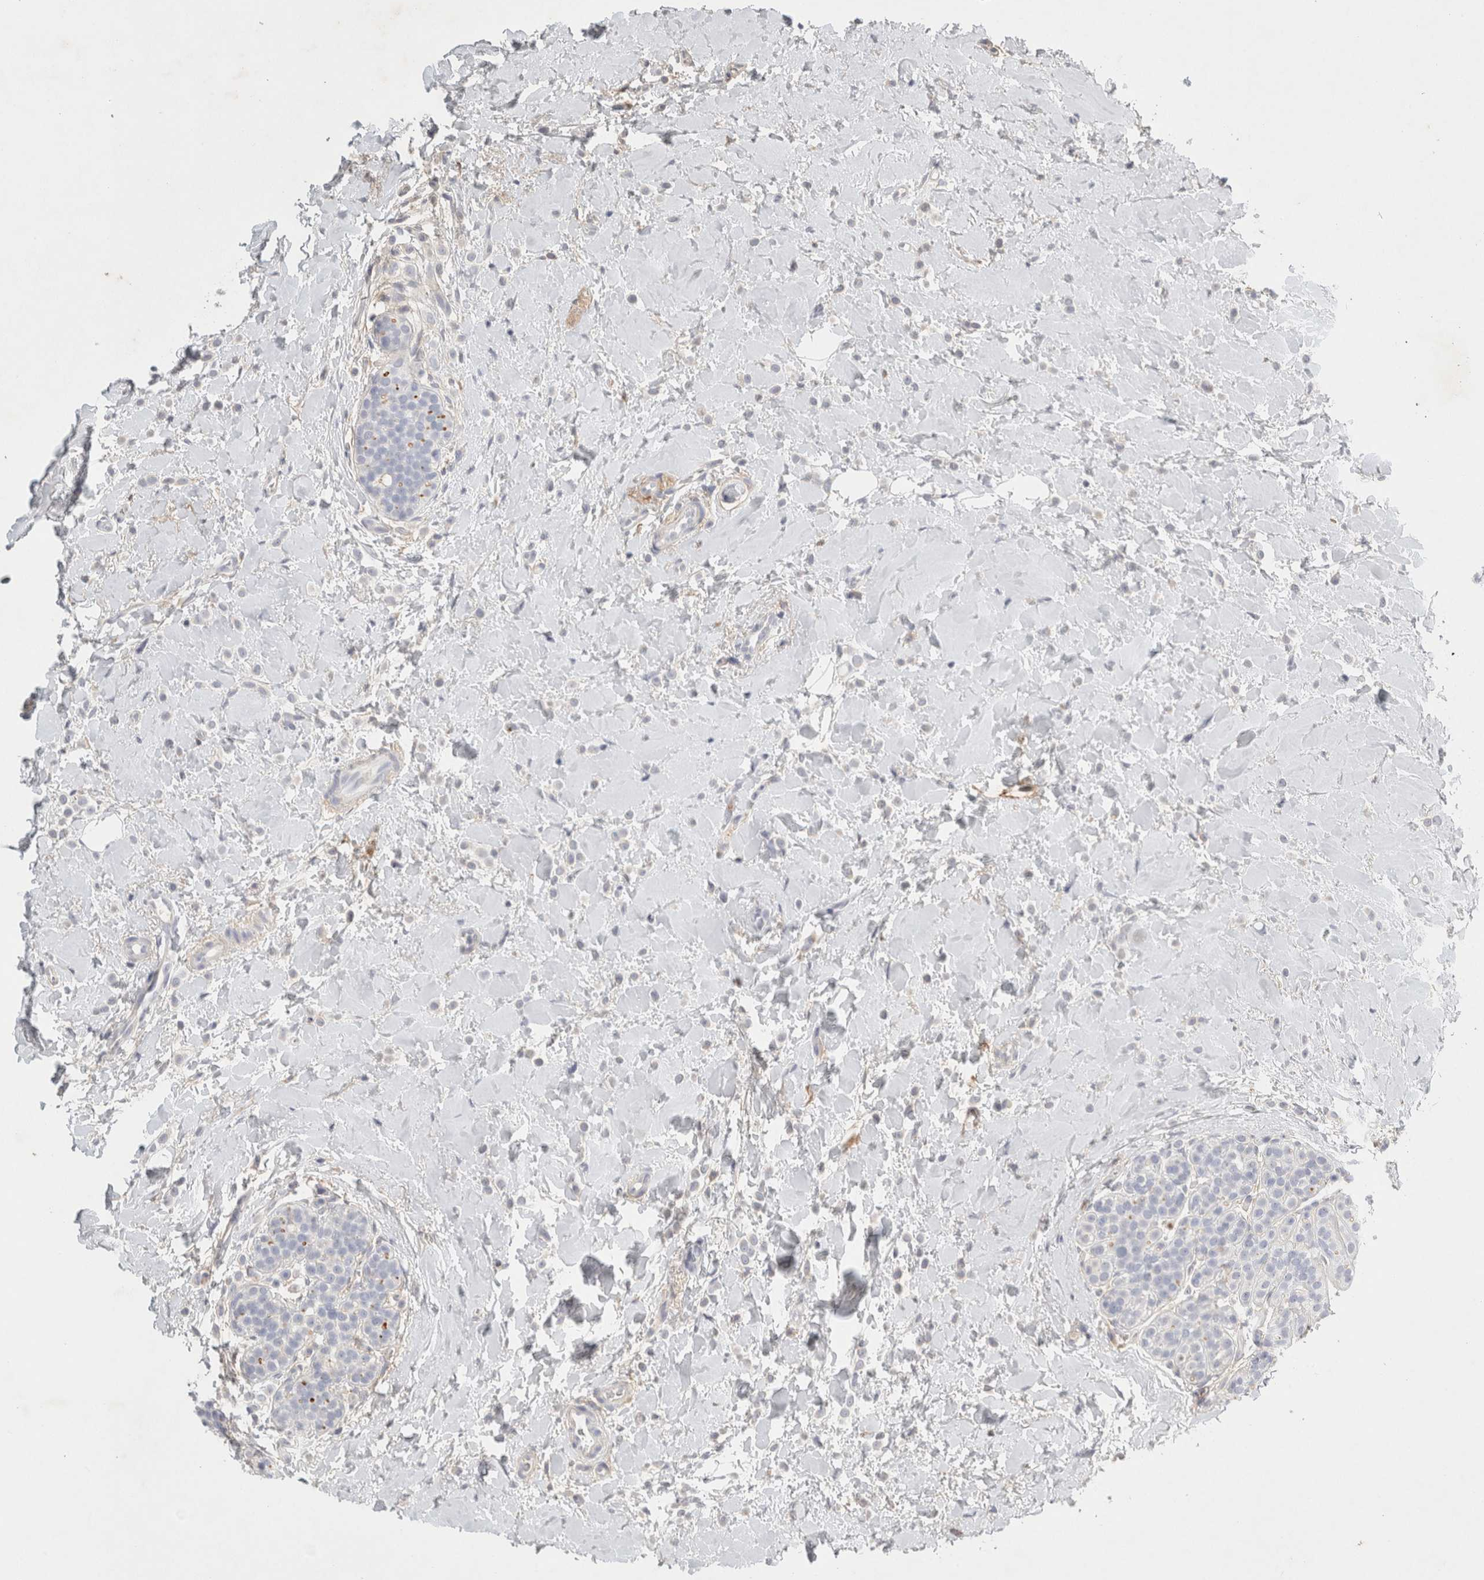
{"staining": {"intensity": "negative", "quantity": "none", "location": "none"}, "tissue": "breast cancer", "cell_type": "Tumor cells", "image_type": "cancer", "snomed": [{"axis": "morphology", "description": "Normal tissue, NOS"}, {"axis": "morphology", "description": "Lobular carcinoma"}, {"axis": "topography", "description": "Breast"}], "caption": "Photomicrograph shows no significant protein expression in tumor cells of lobular carcinoma (breast).", "gene": "FGL2", "patient": {"sex": "female", "age": 50}}